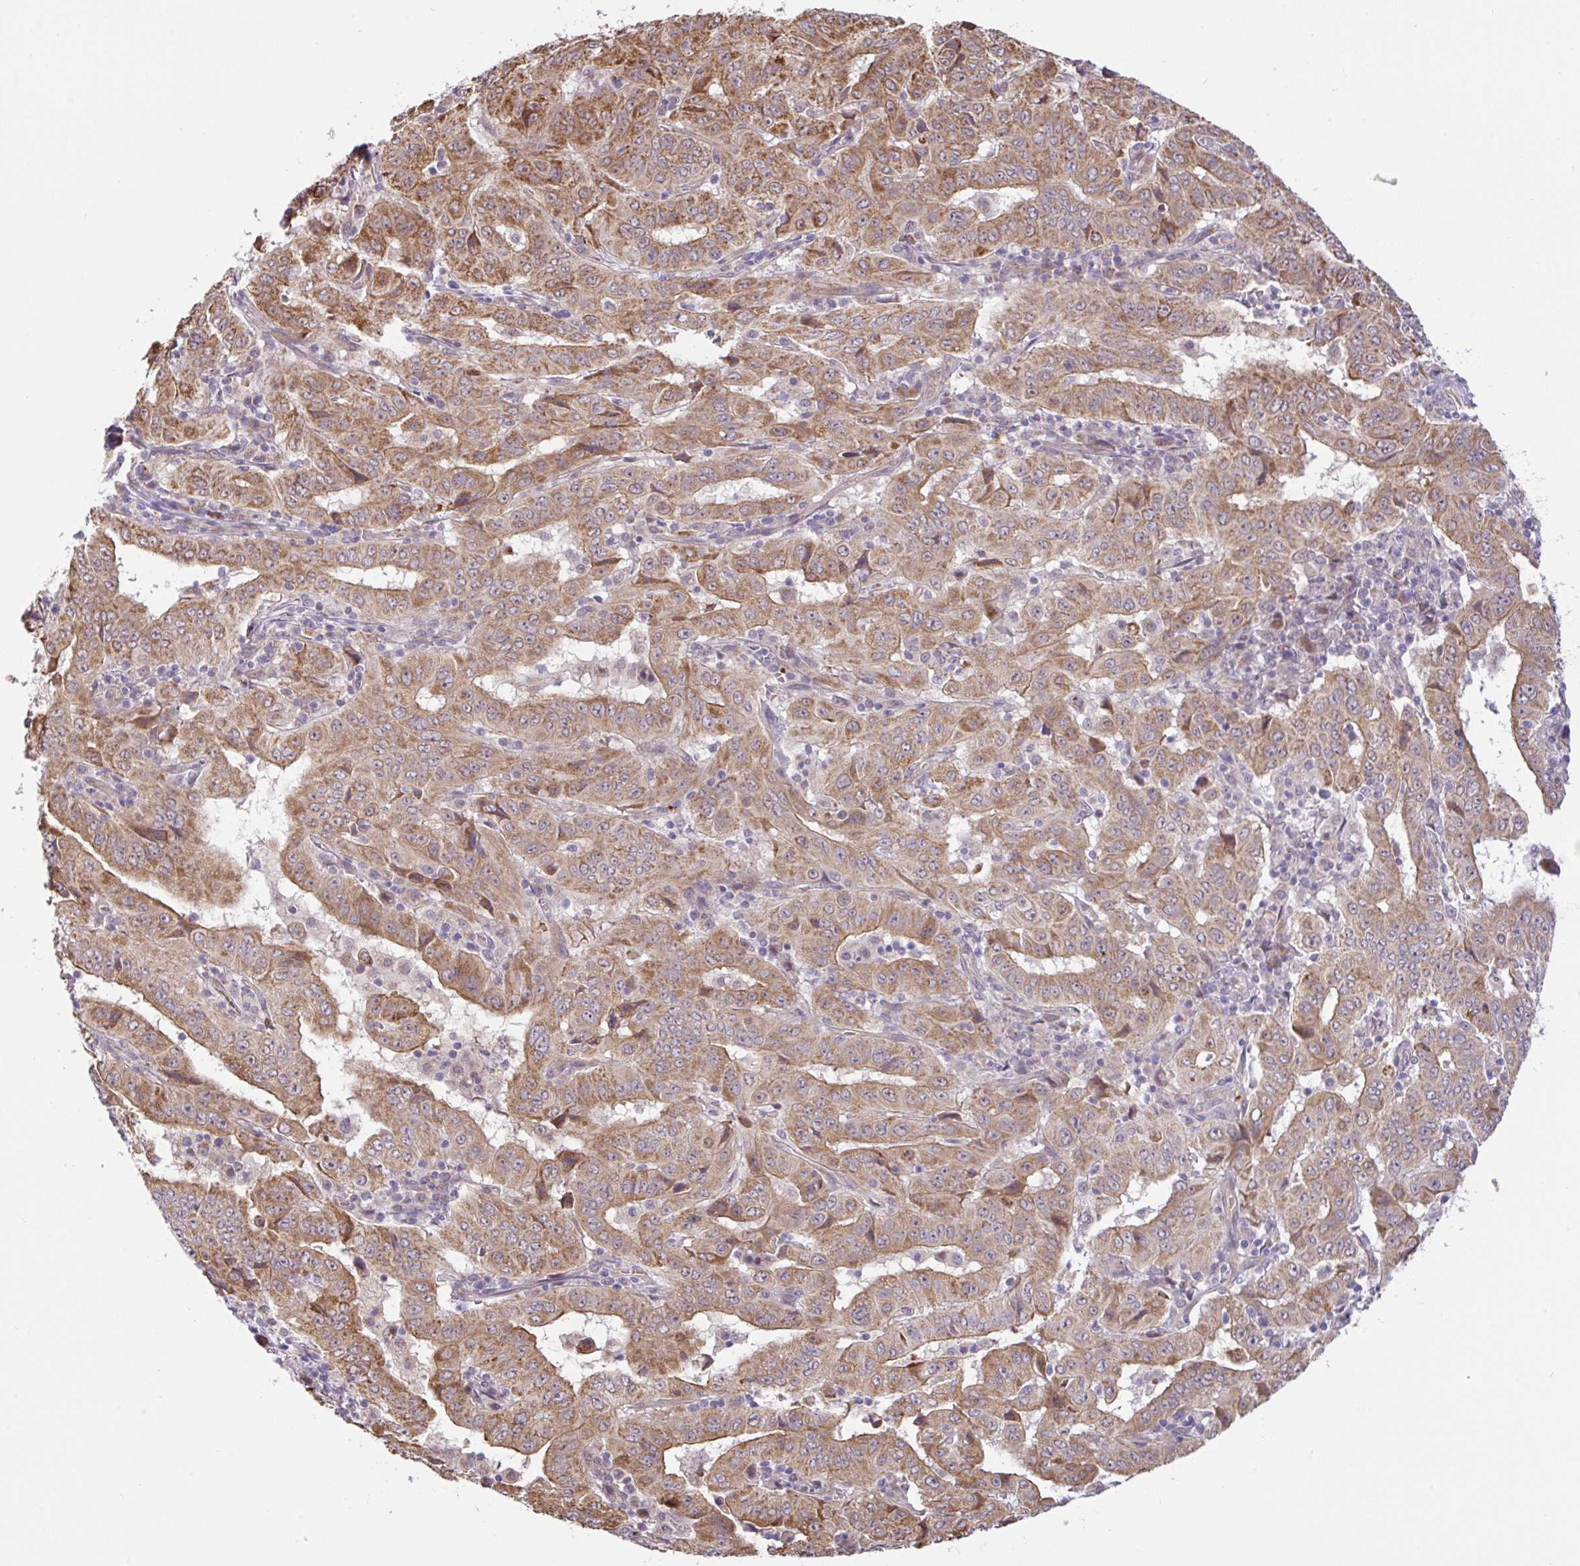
{"staining": {"intensity": "moderate", "quantity": ">75%", "location": "cytoplasmic/membranous"}, "tissue": "pancreatic cancer", "cell_type": "Tumor cells", "image_type": "cancer", "snomed": [{"axis": "morphology", "description": "Adenocarcinoma, NOS"}, {"axis": "topography", "description": "Pancreas"}], "caption": "The micrograph displays staining of pancreatic adenocarcinoma, revealing moderate cytoplasmic/membranous protein expression (brown color) within tumor cells.", "gene": "DLEU7", "patient": {"sex": "male", "age": 63}}